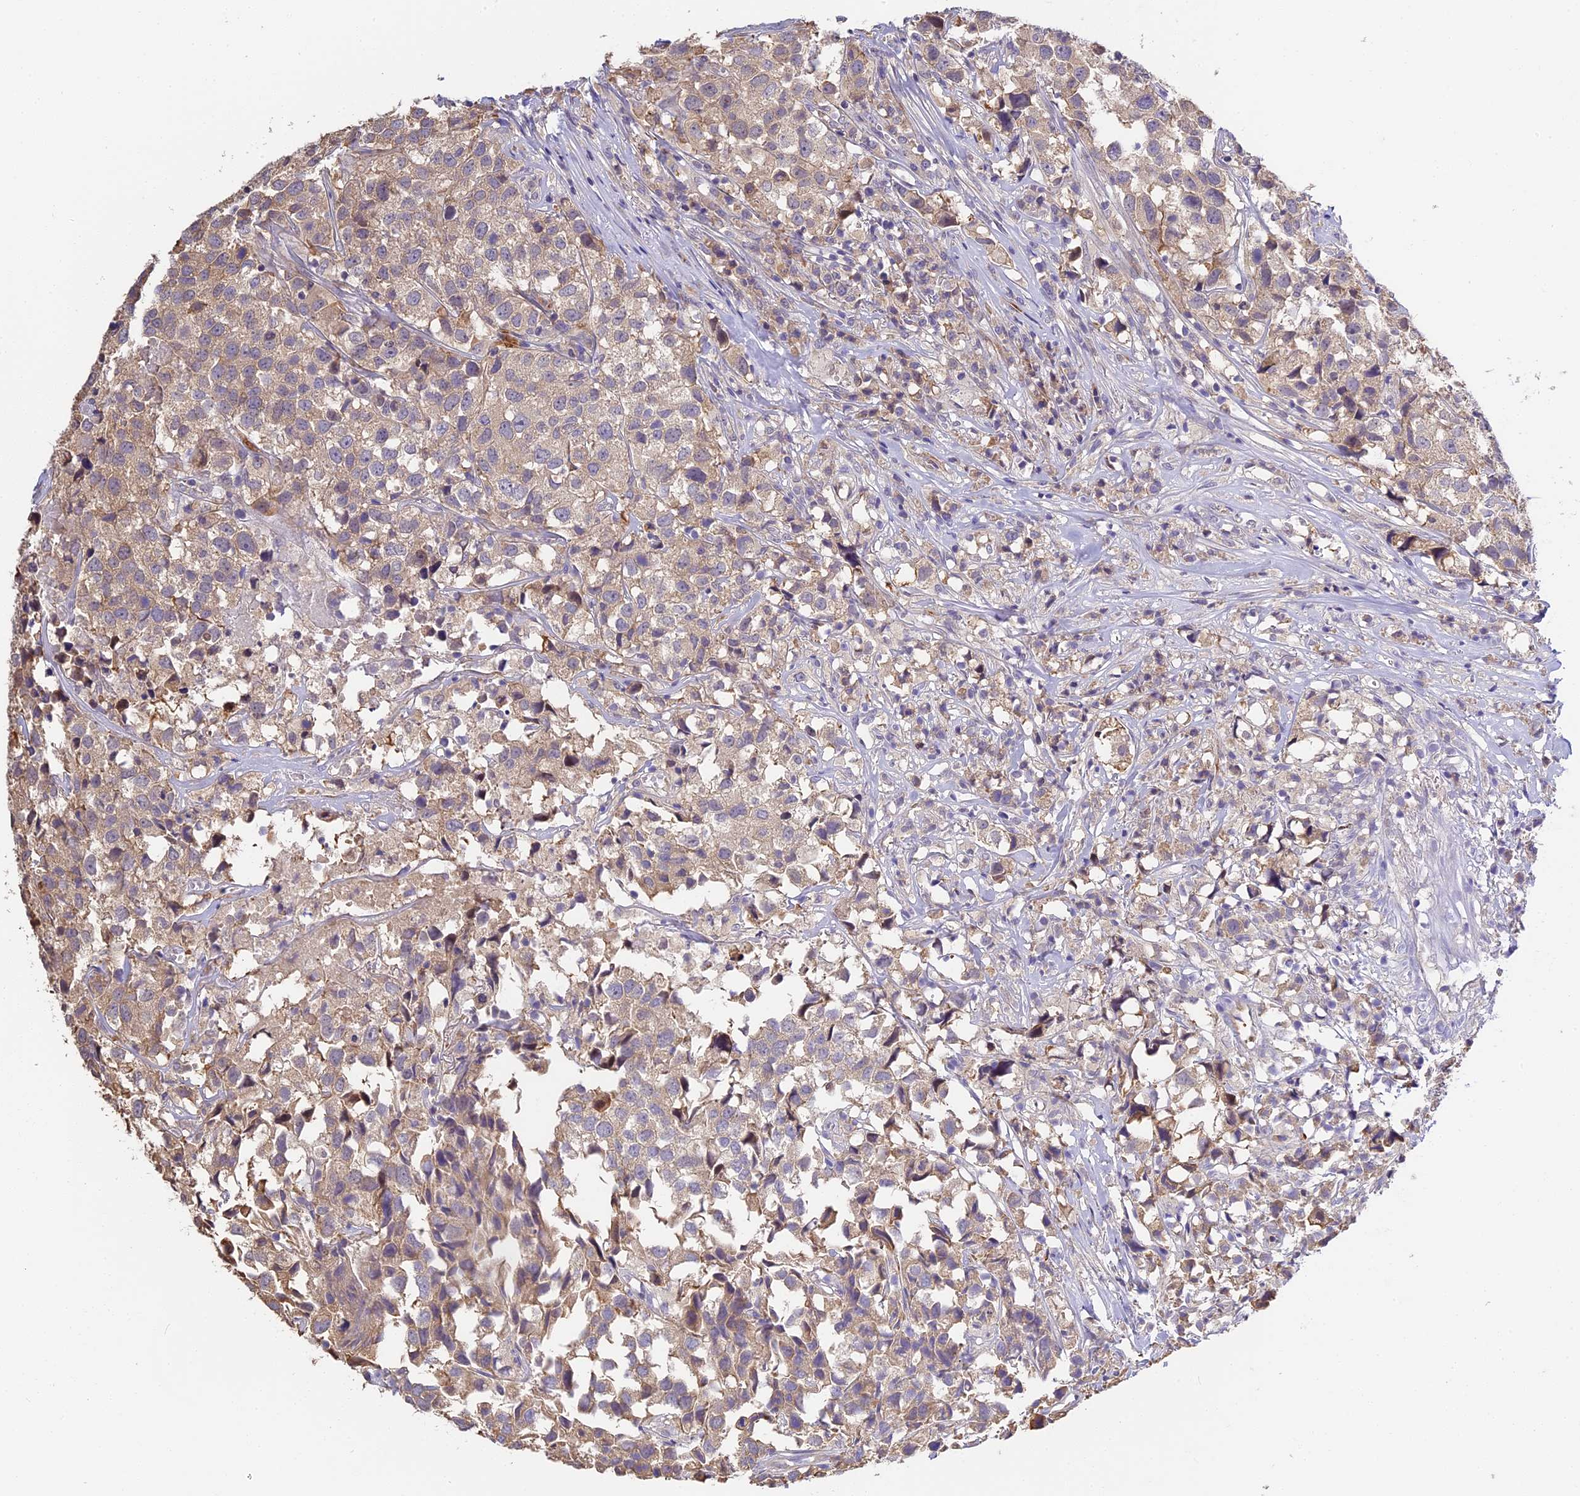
{"staining": {"intensity": "weak", "quantity": "25%-75%", "location": "cytoplasmic/membranous"}, "tissue": "urothelial cancer", "cell_type": "Tumor cells", "image_type": "cancer", "snomed": [{"axis": "morphology", "description": "Urothelial carcinoma, High grade"}, {"axis": "topography", "description": "Urinary bladder"}], "caption": "DAB immunohistochemical staining of urothelial cancer reveals weak cytoplasmic/membranous protein positivity in about 25%-75% of tumor cells. Using DAB (brown) and hematoxylin (blue) stains, captured at high magnification using brightfield microscopy.", "gene": "BSCL2", "patient": {"sex": "female", "age": 75}}